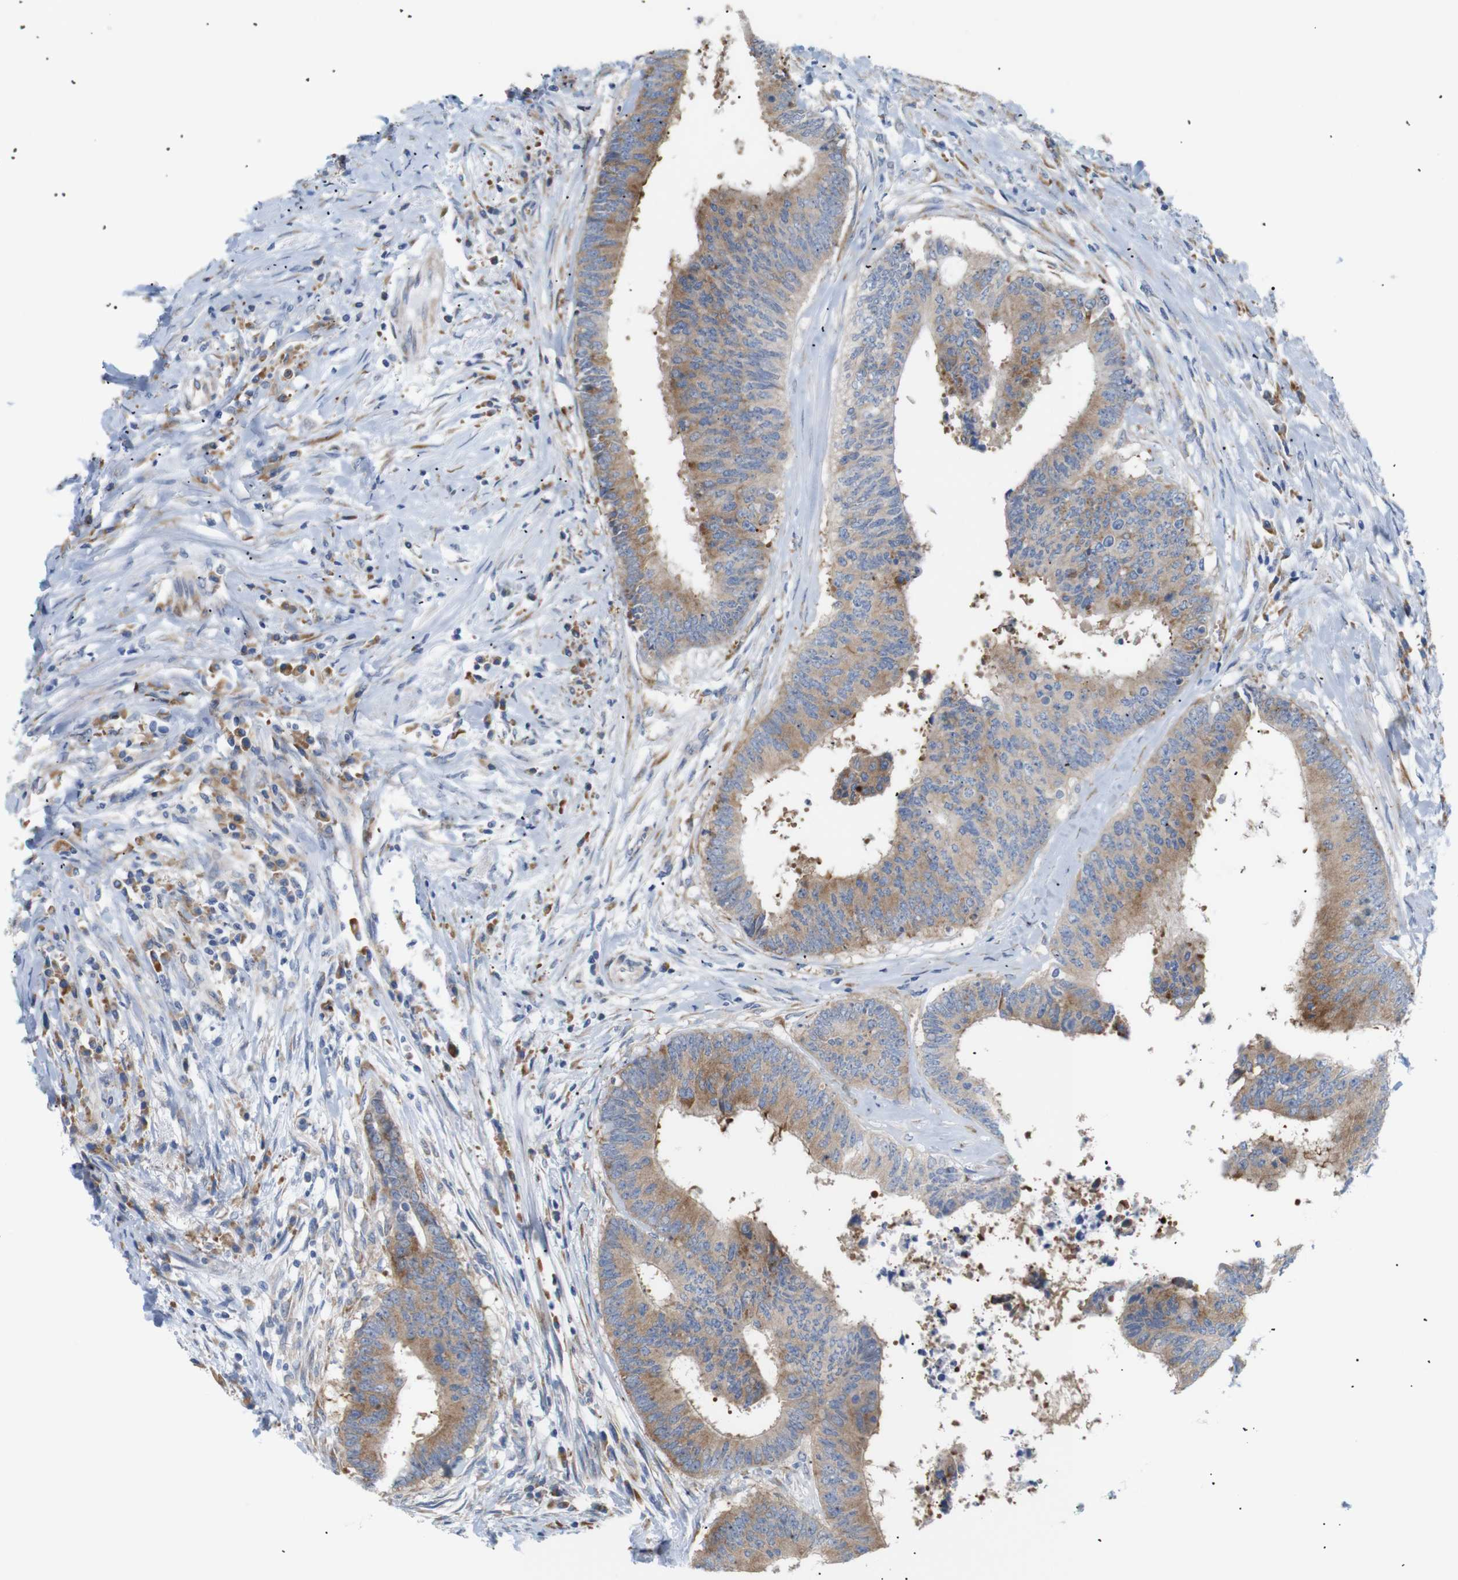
{"staining": {"intensity": "moderate", "quantity": ">75%", "location": "cytoplasmic/membranous"}, "tissue": "colorectal cancer", "cell_type": "Tumor cells", "image_type": "cancer", "snomed": [{"axis": "morphology", "description": "Adenocarcinoma, NOS"}, {"axis": "topography", "description": "Rectum"}], "caption": "Approximately >75% of tumor cells in human colorectal cancer display moderate cytoplasmic/membranous protein expression as visualized by brown immunohistochemical staining.", "gene": "TRIM5", "patient": {"sex": "male", "age": 72}}